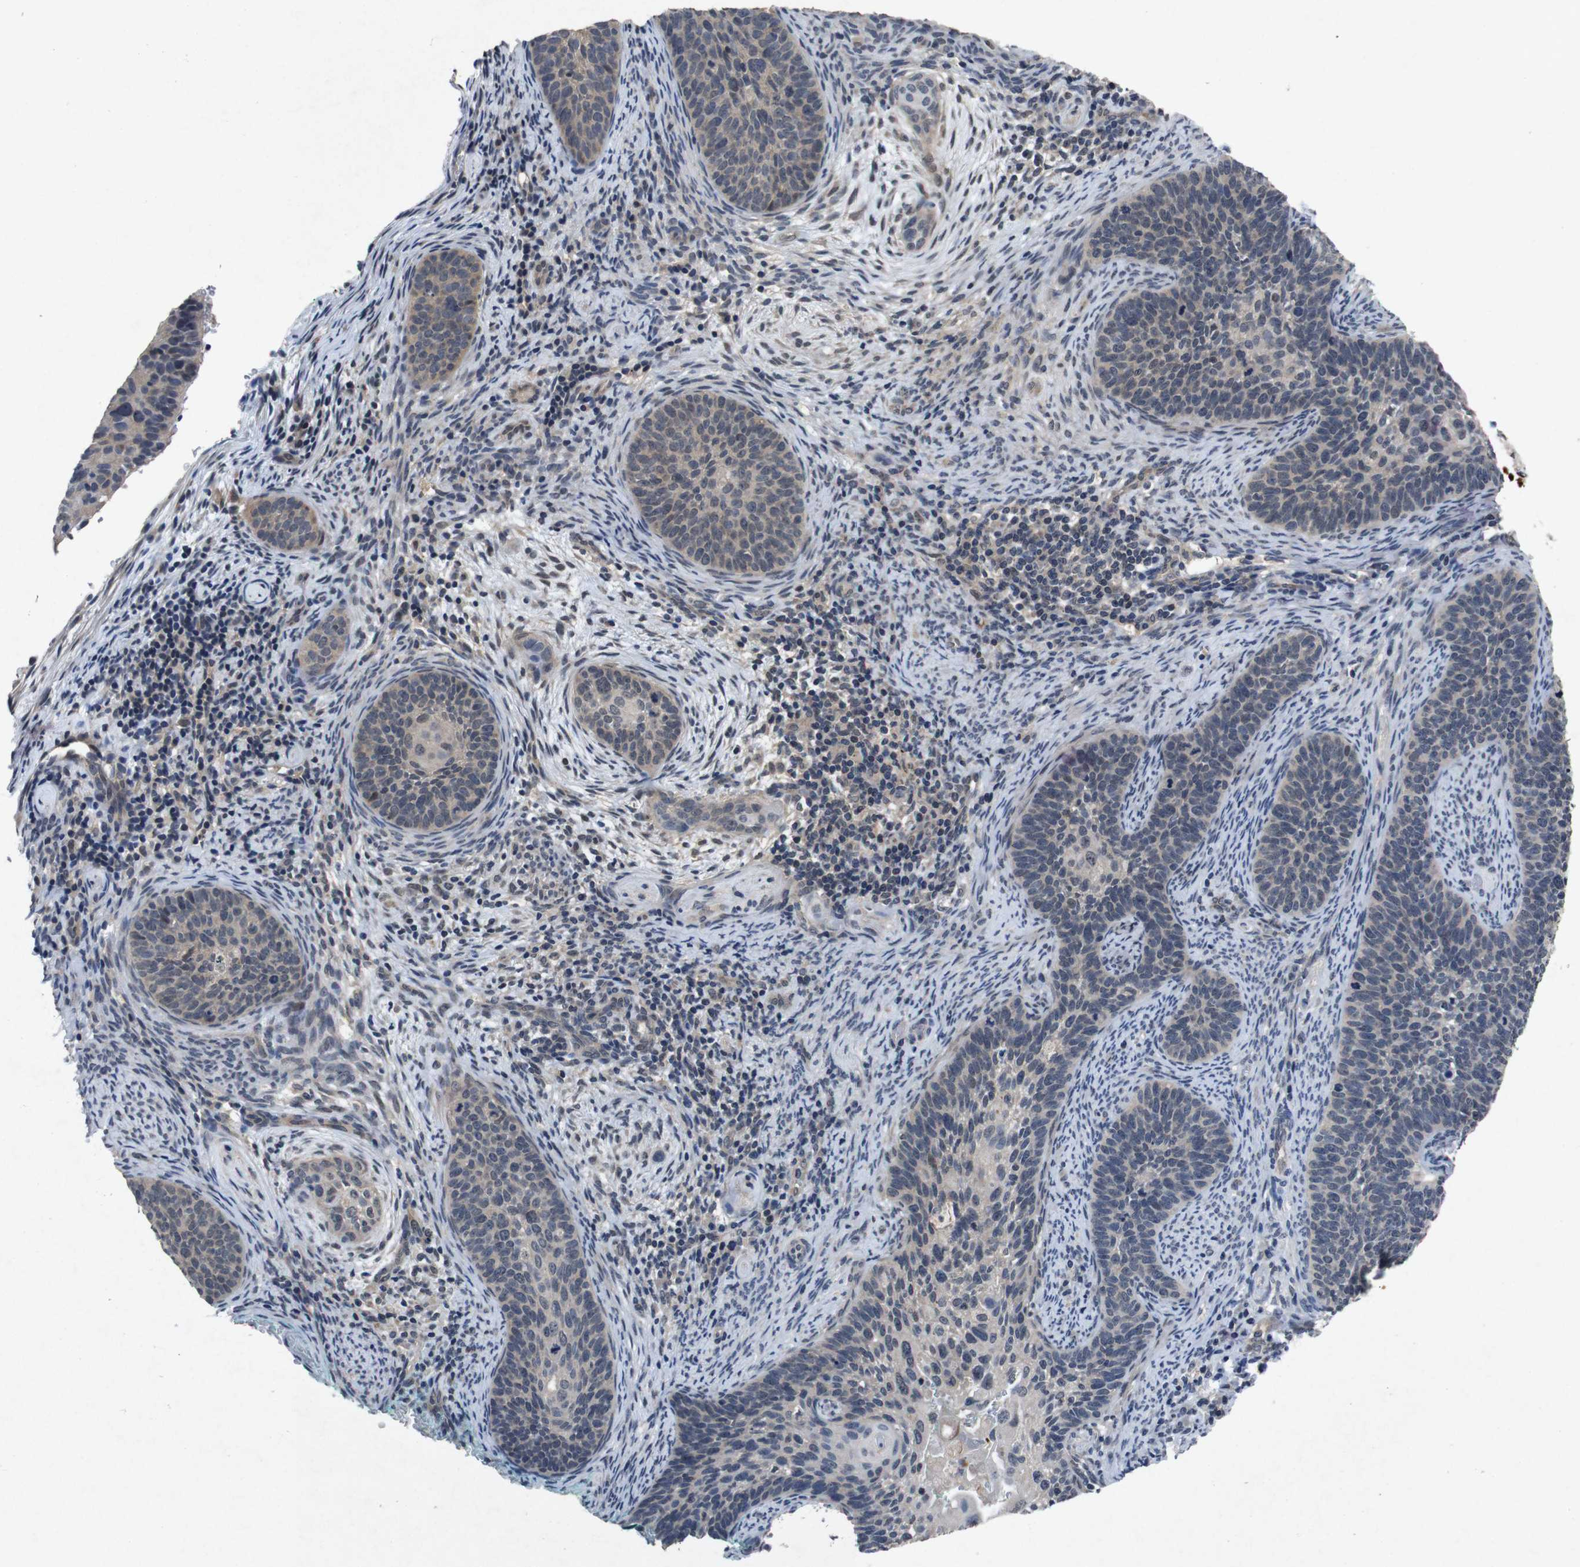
{"staining": {"intensity": "weak", "quantity": "<25%", "location": "cytoplasmic/membranous"}, "tissue": "cervical cancer", "cell_type": "Tumor cells", "image_type": "cancer", "snomed": [{"axis": "morphology", "description": "Squamous cell carcinoma, NOS"}, {"axis": "topography", "description": "Cervix"}], "caption": "This is an immunohistochemistry (IHC) histopathology image of cervical cancer (squamous cell carcinoma). There is no expression in tumor cells.", "gene": "AKT3", "patient": {"sex": "female", "age": 33}}